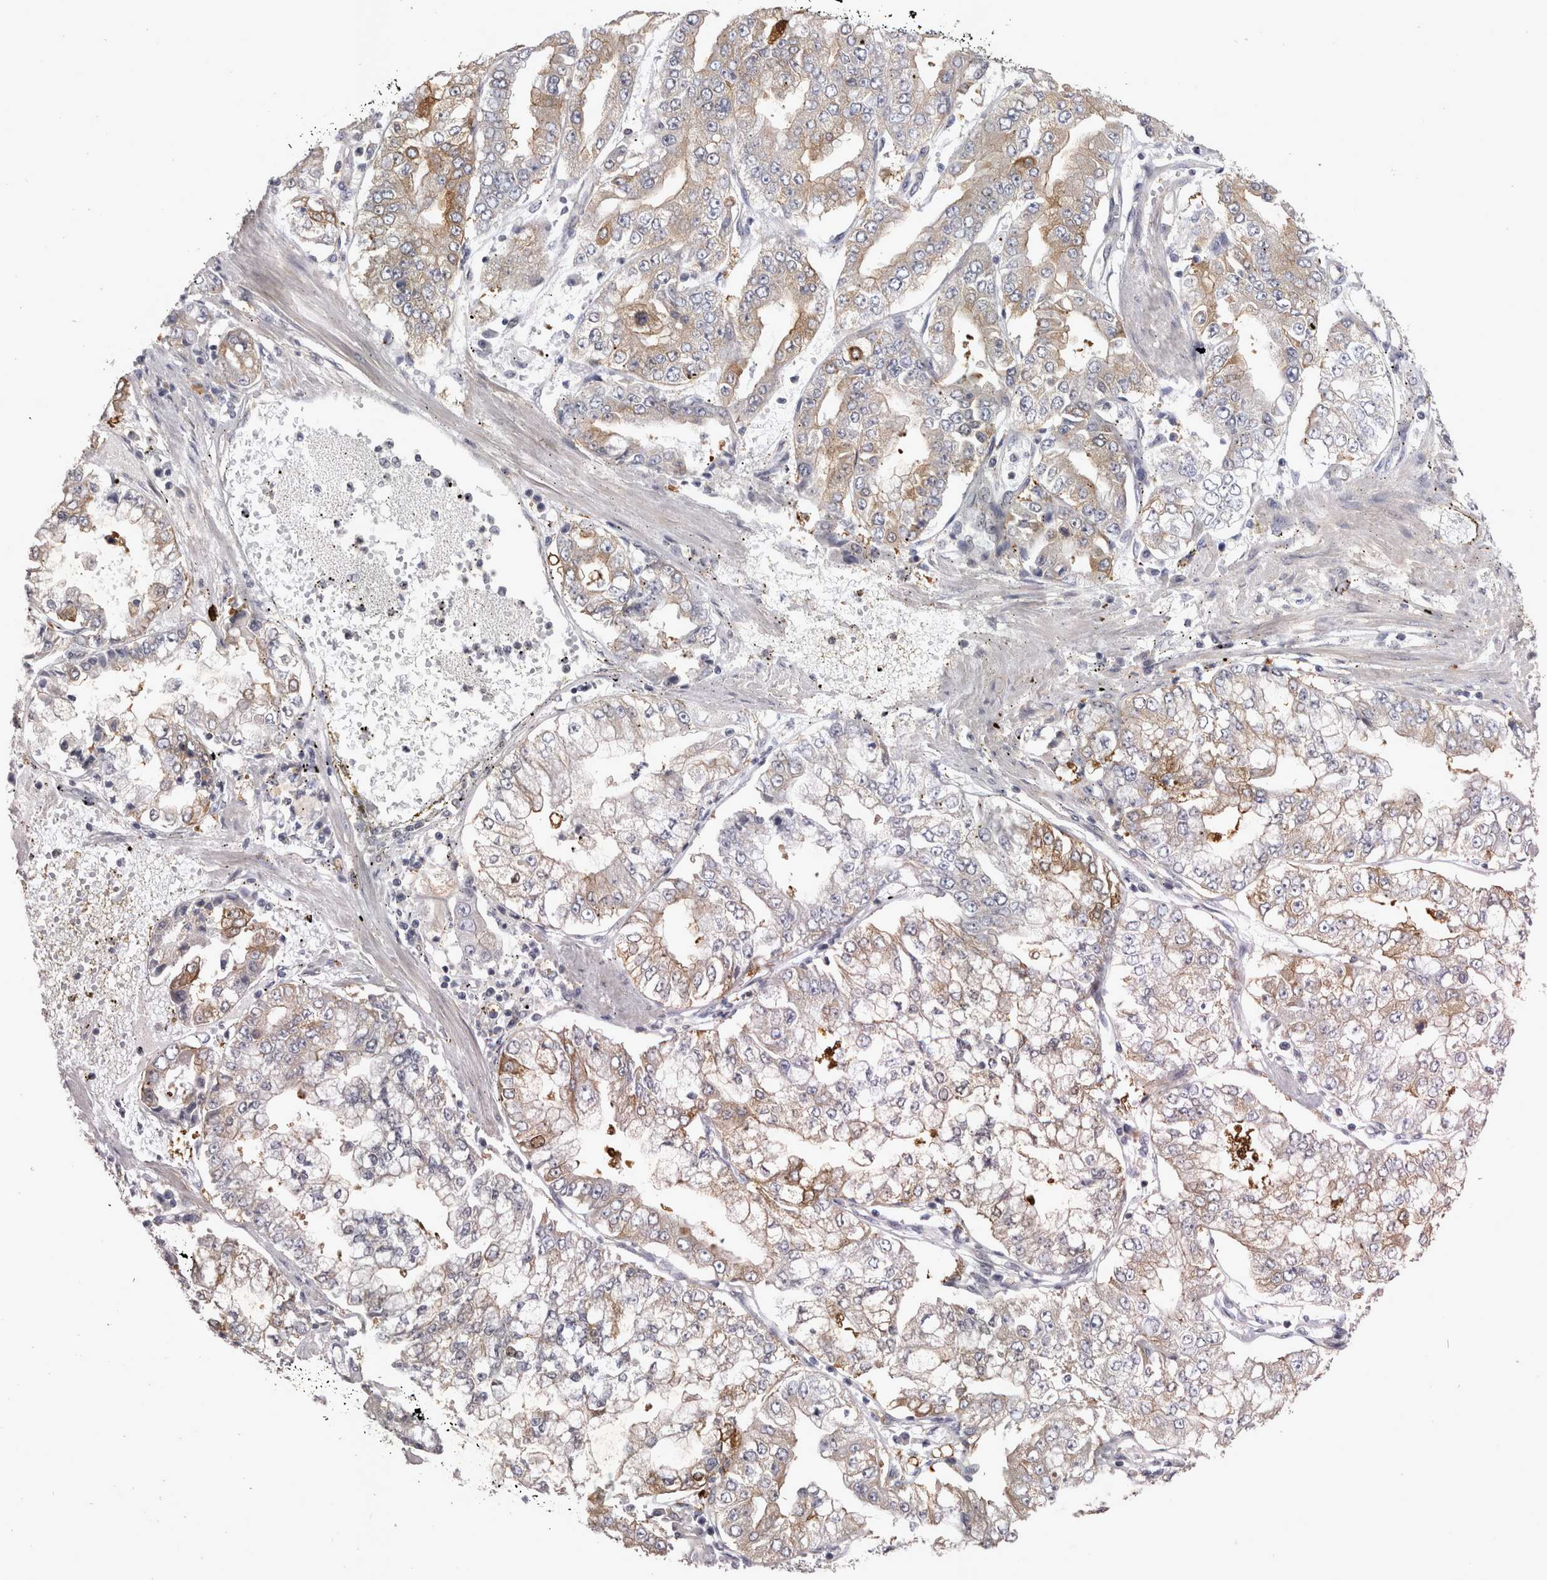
{"staining": {"intensity": "weak", "quantity": "25%-75%", "location": "cytoplasmic/membranous"}, "tissue": "stomach cancer", "cell_type": "Tumor cells", "image_type": "cancer", "snomed": [{"axis": "morphology", "description": "Adenocarcinoma, NOS"}, {"axis": "topography", "description": "Stomach"}], "caption": "Weak cytoplasmic/membranous protein expression is present in approximately 25%-75% of tumor cells in stomach cancer (adenocarcinoma). The staining is performed using DAB (3,3'-diaminobenzidine) brown chromogen to label protein expression. The nuclei are counter-stained blue using hematoxylin.", "gene": "CTBS", "patient": {"sex": "male", "age": 76}}